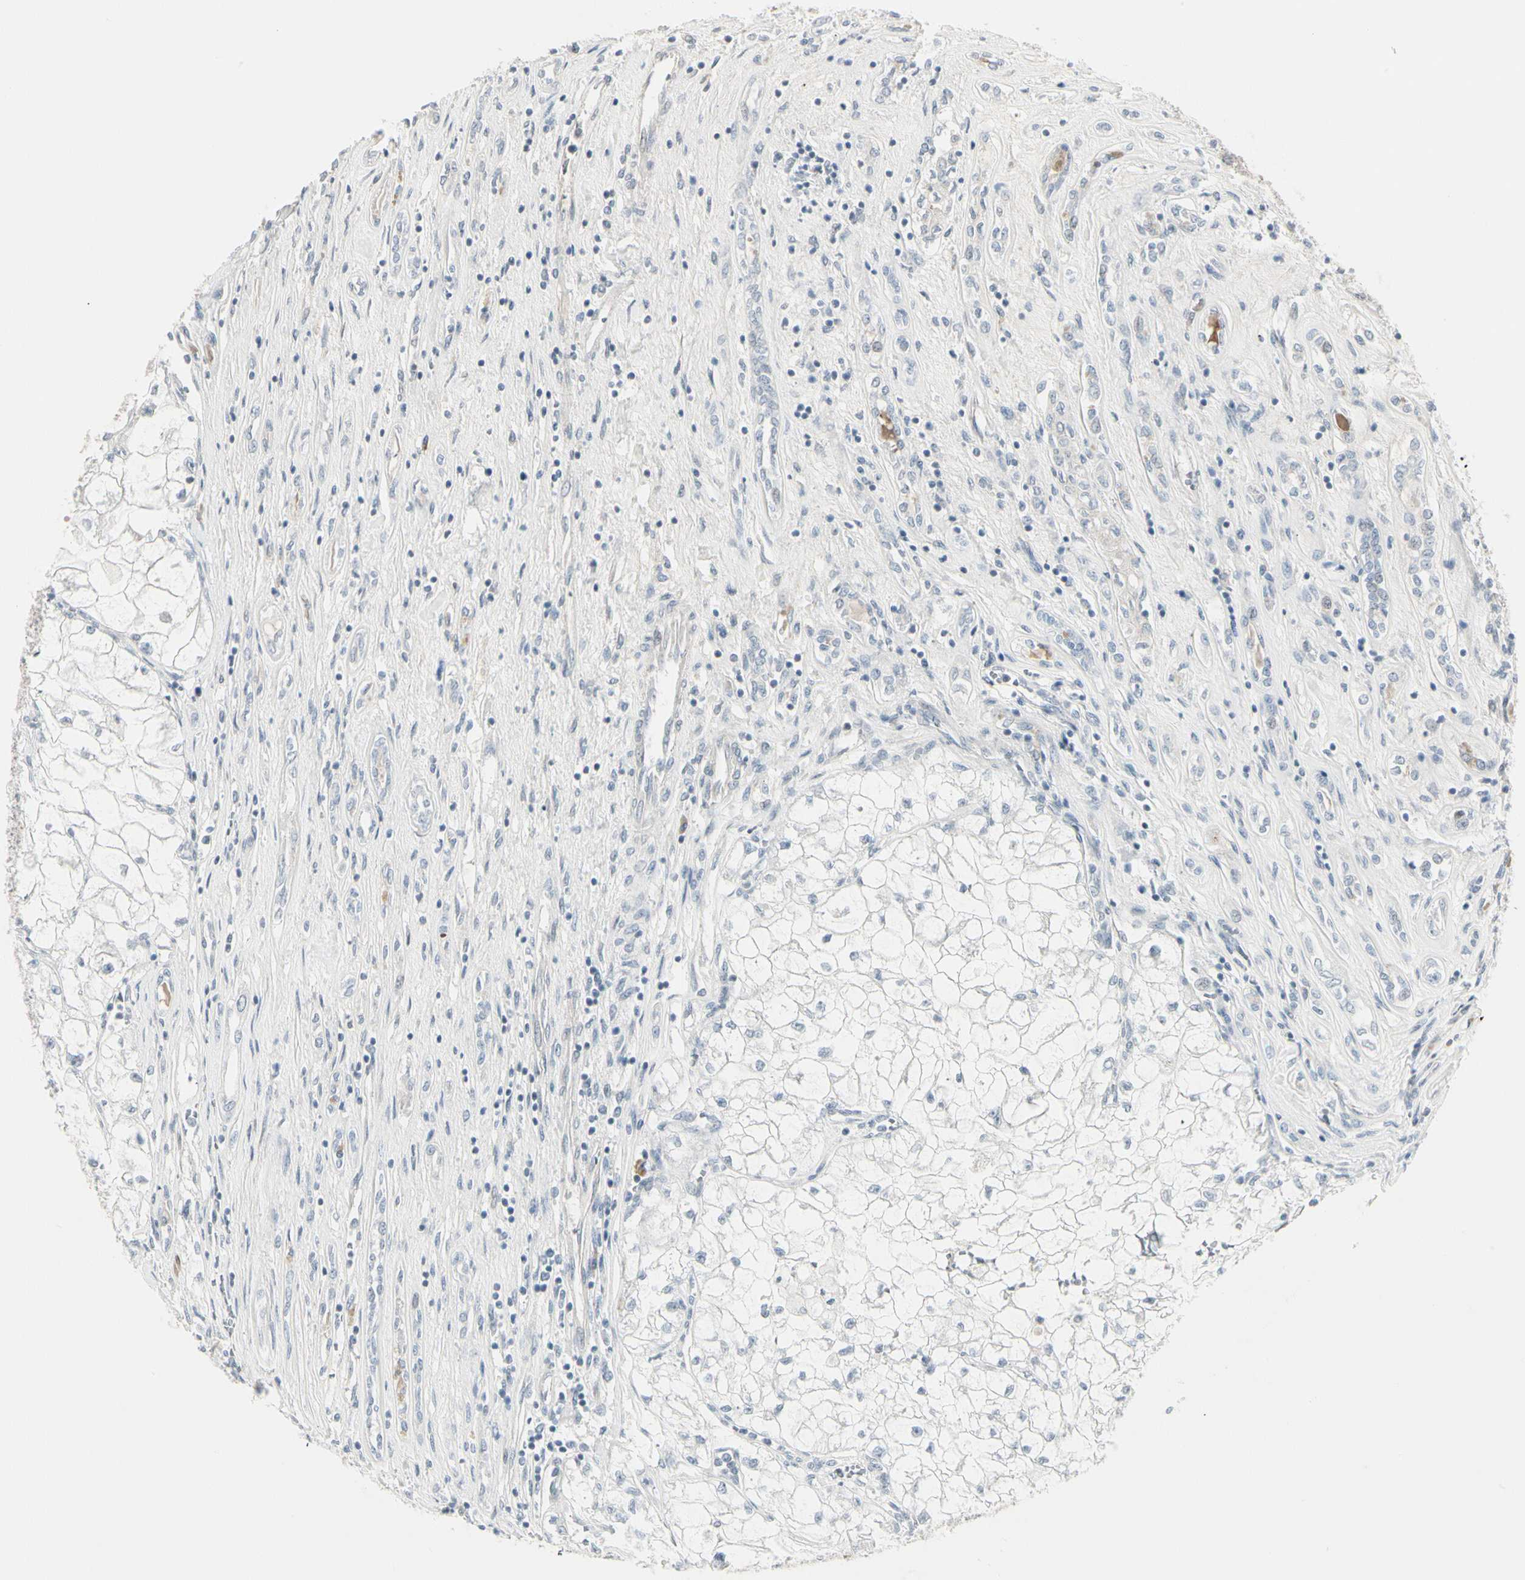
{"staining": {"intensity": "negative", "quantity": "none", "location": "none"}, "tissue": "renal cancer", "cell_type": "Tumor cells", "image_type": "cancer", "snomed": [{"axis": "morphology", "description": "Adenocarcinoma, NOS"}, {"axis": "topography", "description": "Kidney"}], "caption": "Tumor cells are negative for brown protein staining in renal adenocarcinoma.", "gene": "DMPK", "patient": {"sex": "female", "age": 70}}